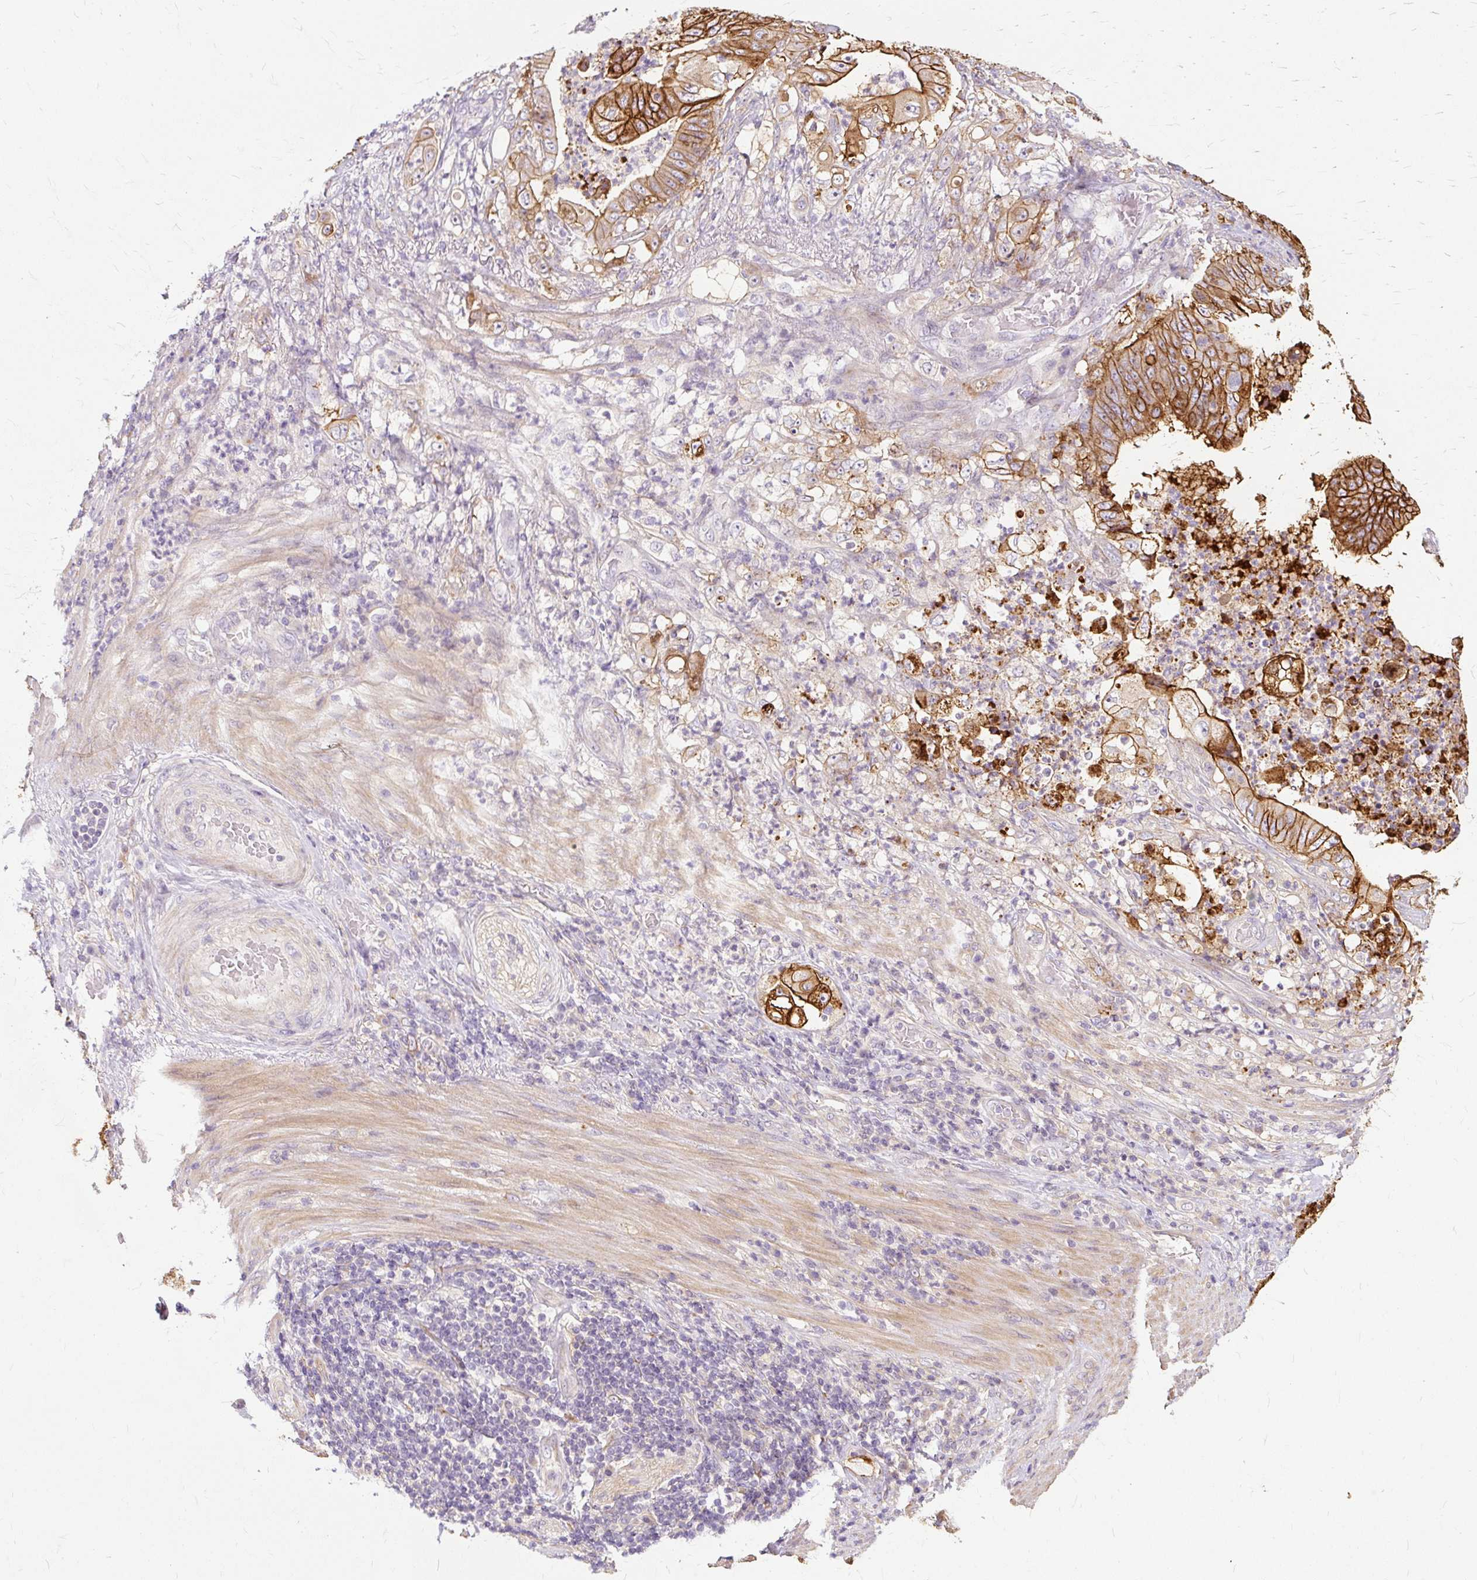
{"staining": {"intensity": "strong", "quantity": ">75%", "location": "cytoplasmic/membranous"}, "tissue": "stomach cancer", "cell_type": "Tumor cells", "image_type": "cancer", "snomed": [{"axis": "morphology", "description": "Adenocarcinoma, NOS"}, {"axis": "topography", "description": "Stomach"}], "caption": "Immunohistochemical staining of stomach cancer demonstrates high levels of strong cytoplasmic/membranous protein staining in approximately >75% of tumor cells. (Stains: DAB in brown, nuclei in blue, Microscopy: brightfield microscopy at high magnification).", "gene": "TSPAN8", "patient": {"sex": "female", "age": 73}}